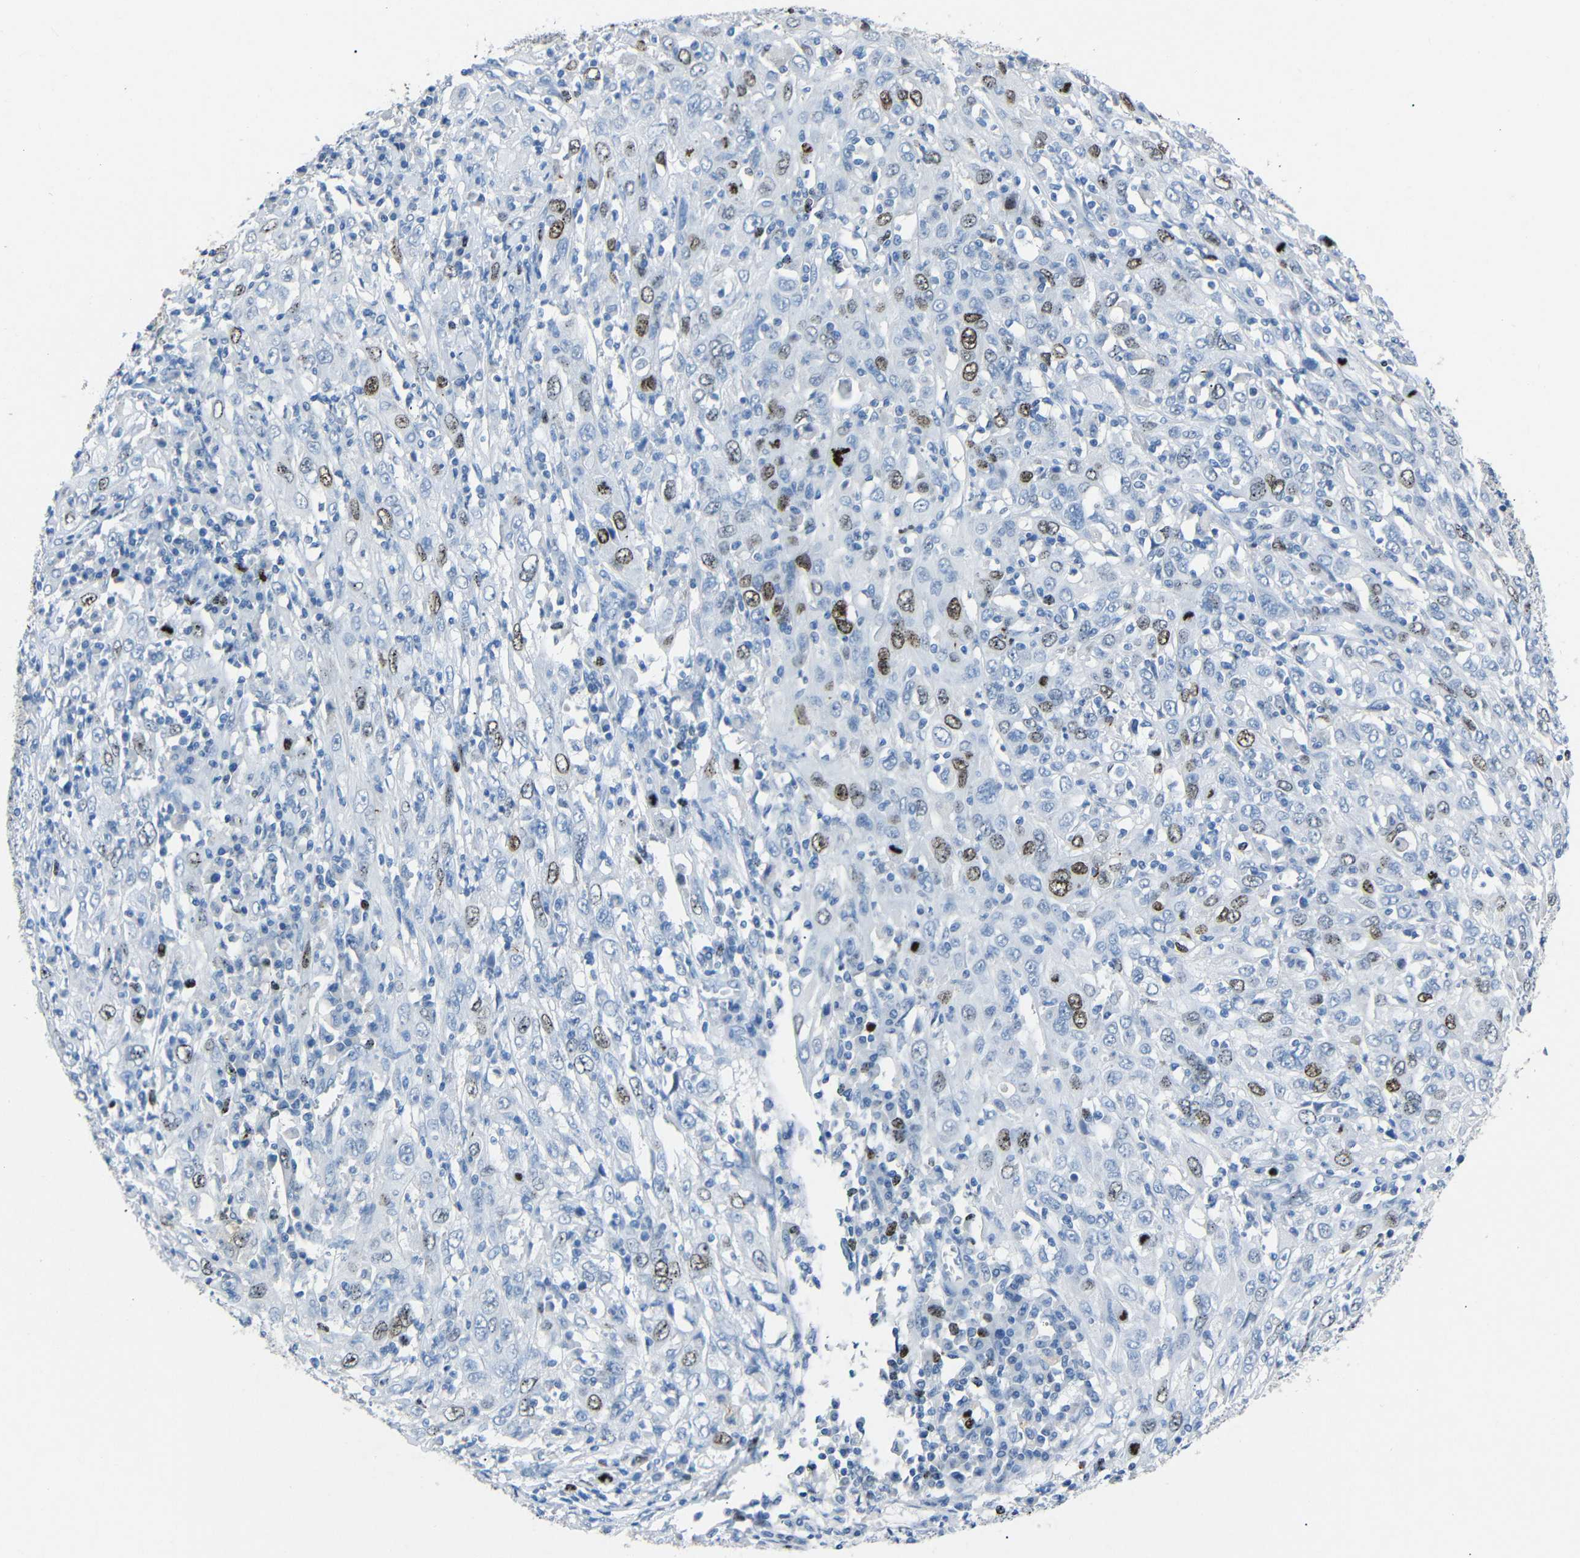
{"staining": {"intensity": "moderate", "quantity": "25%-75%", "location": "nuclear"}, "tissue": "cervical cancer", "cell_type": "Tumor cells", "image_type": "cancer", "snomed": [{"axis": "morphology", "description": "Squamous cell carcinoma, NOS"}, {"axis": "topography", "description": "Cervix"}], "caption": "Squamous cell carcinoma (cervical) stained for a protein shows moderate nuclear positivity in tumor cells. (Brightfield microscopy of DAB IHC at high magnification).", "gene": "INCENP", "patient": {"sex": "female", "age": 46}}